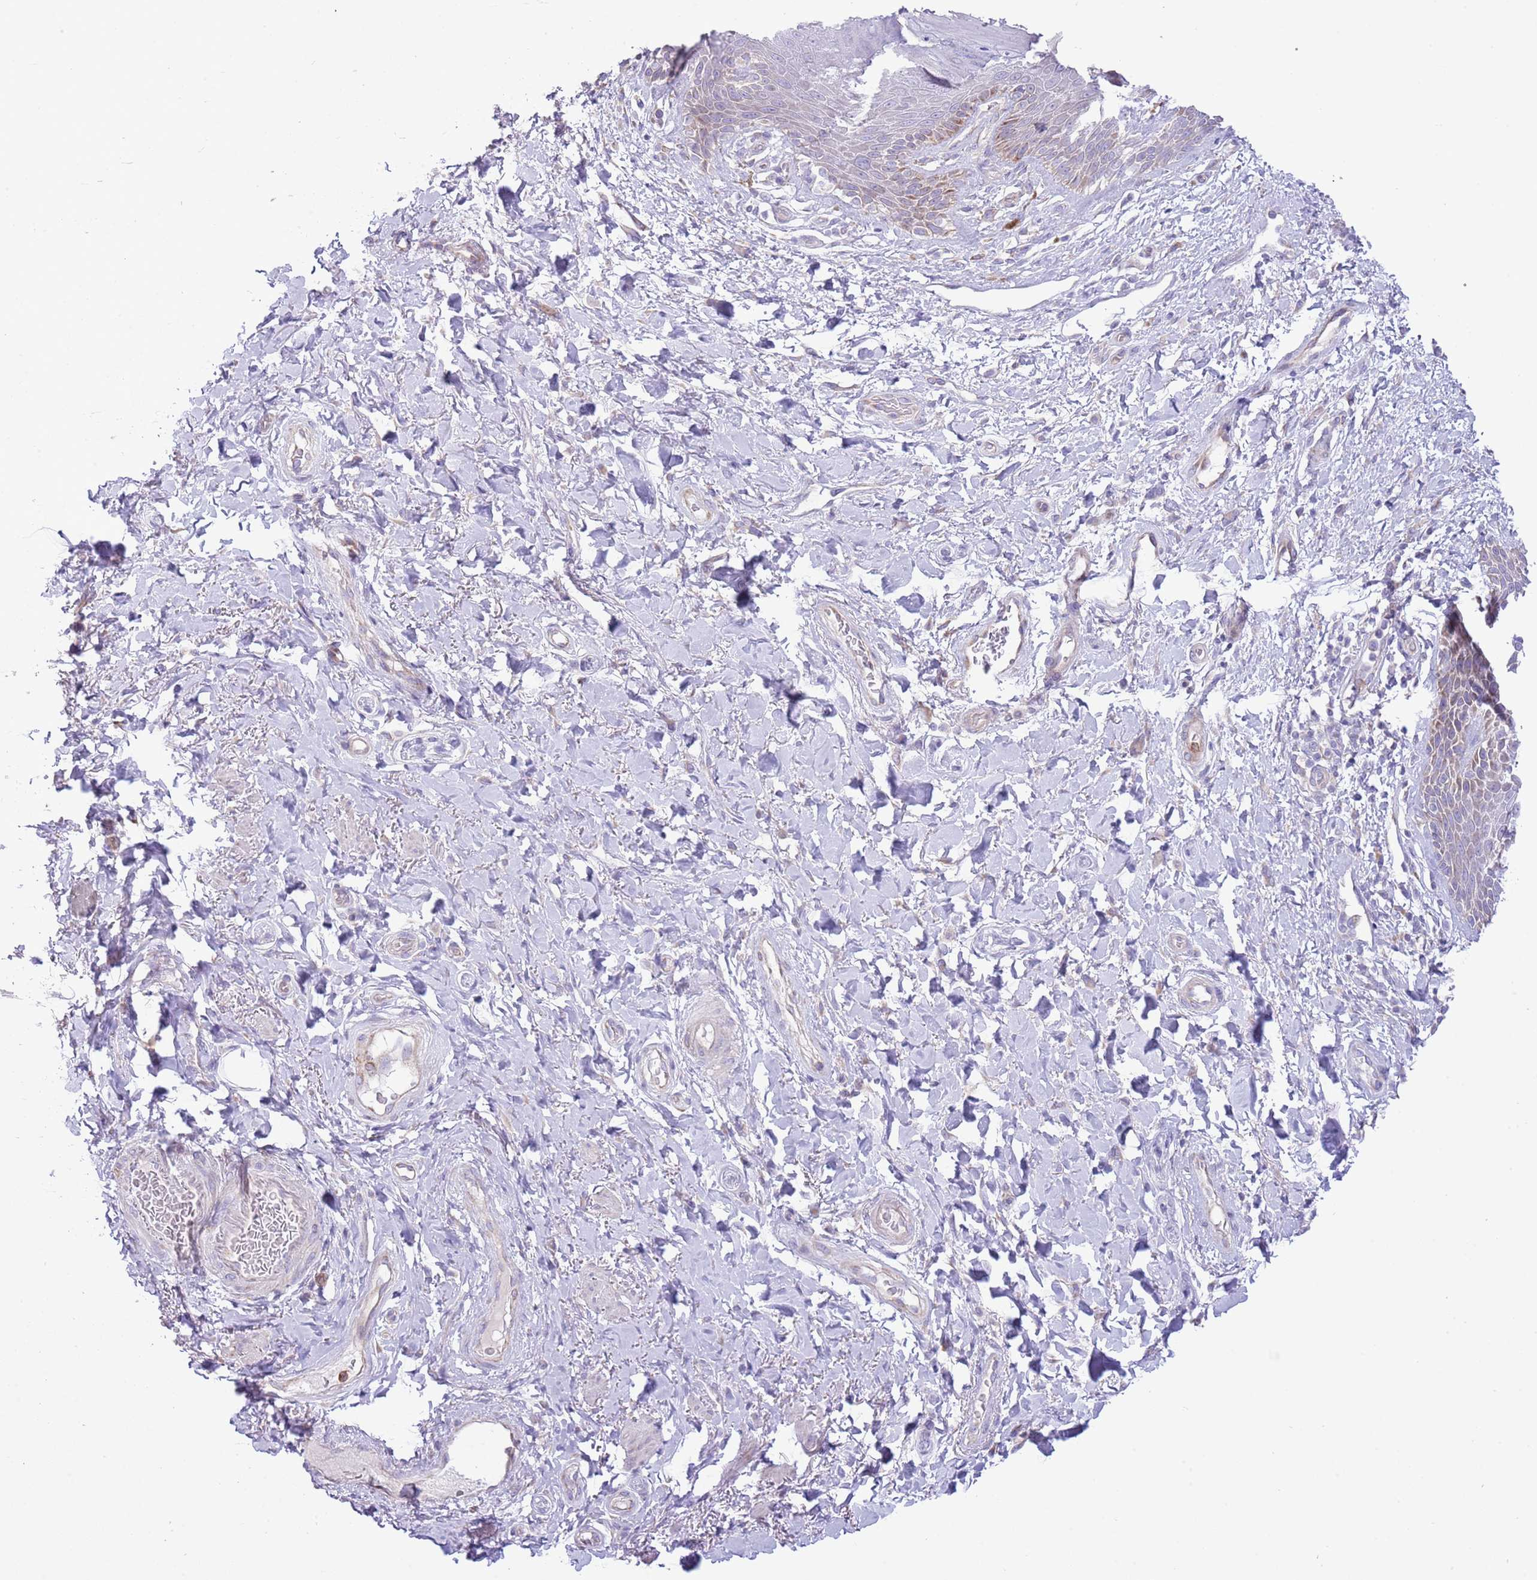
{"staining": {"intensity": "weak", "quantity": "<25%", "location": "cytoplasmic/membranous"}, "tissue": "skin", "cell_type": "Epidermal cells", "image_type": "normal", "snomed": [{"axis": "morphology", "description": "Normal tissue, NOS"}, {"axis": "topography", "description": "Anal"}], "caption": "Skin was stained to show a protein in brown. There is no significant expression in epidermal cells. (DAB immunohistochemistry with hematoxylin counter stain).", "gene": "OAZ2", "patient": {"sex": "female", "age": 89}}